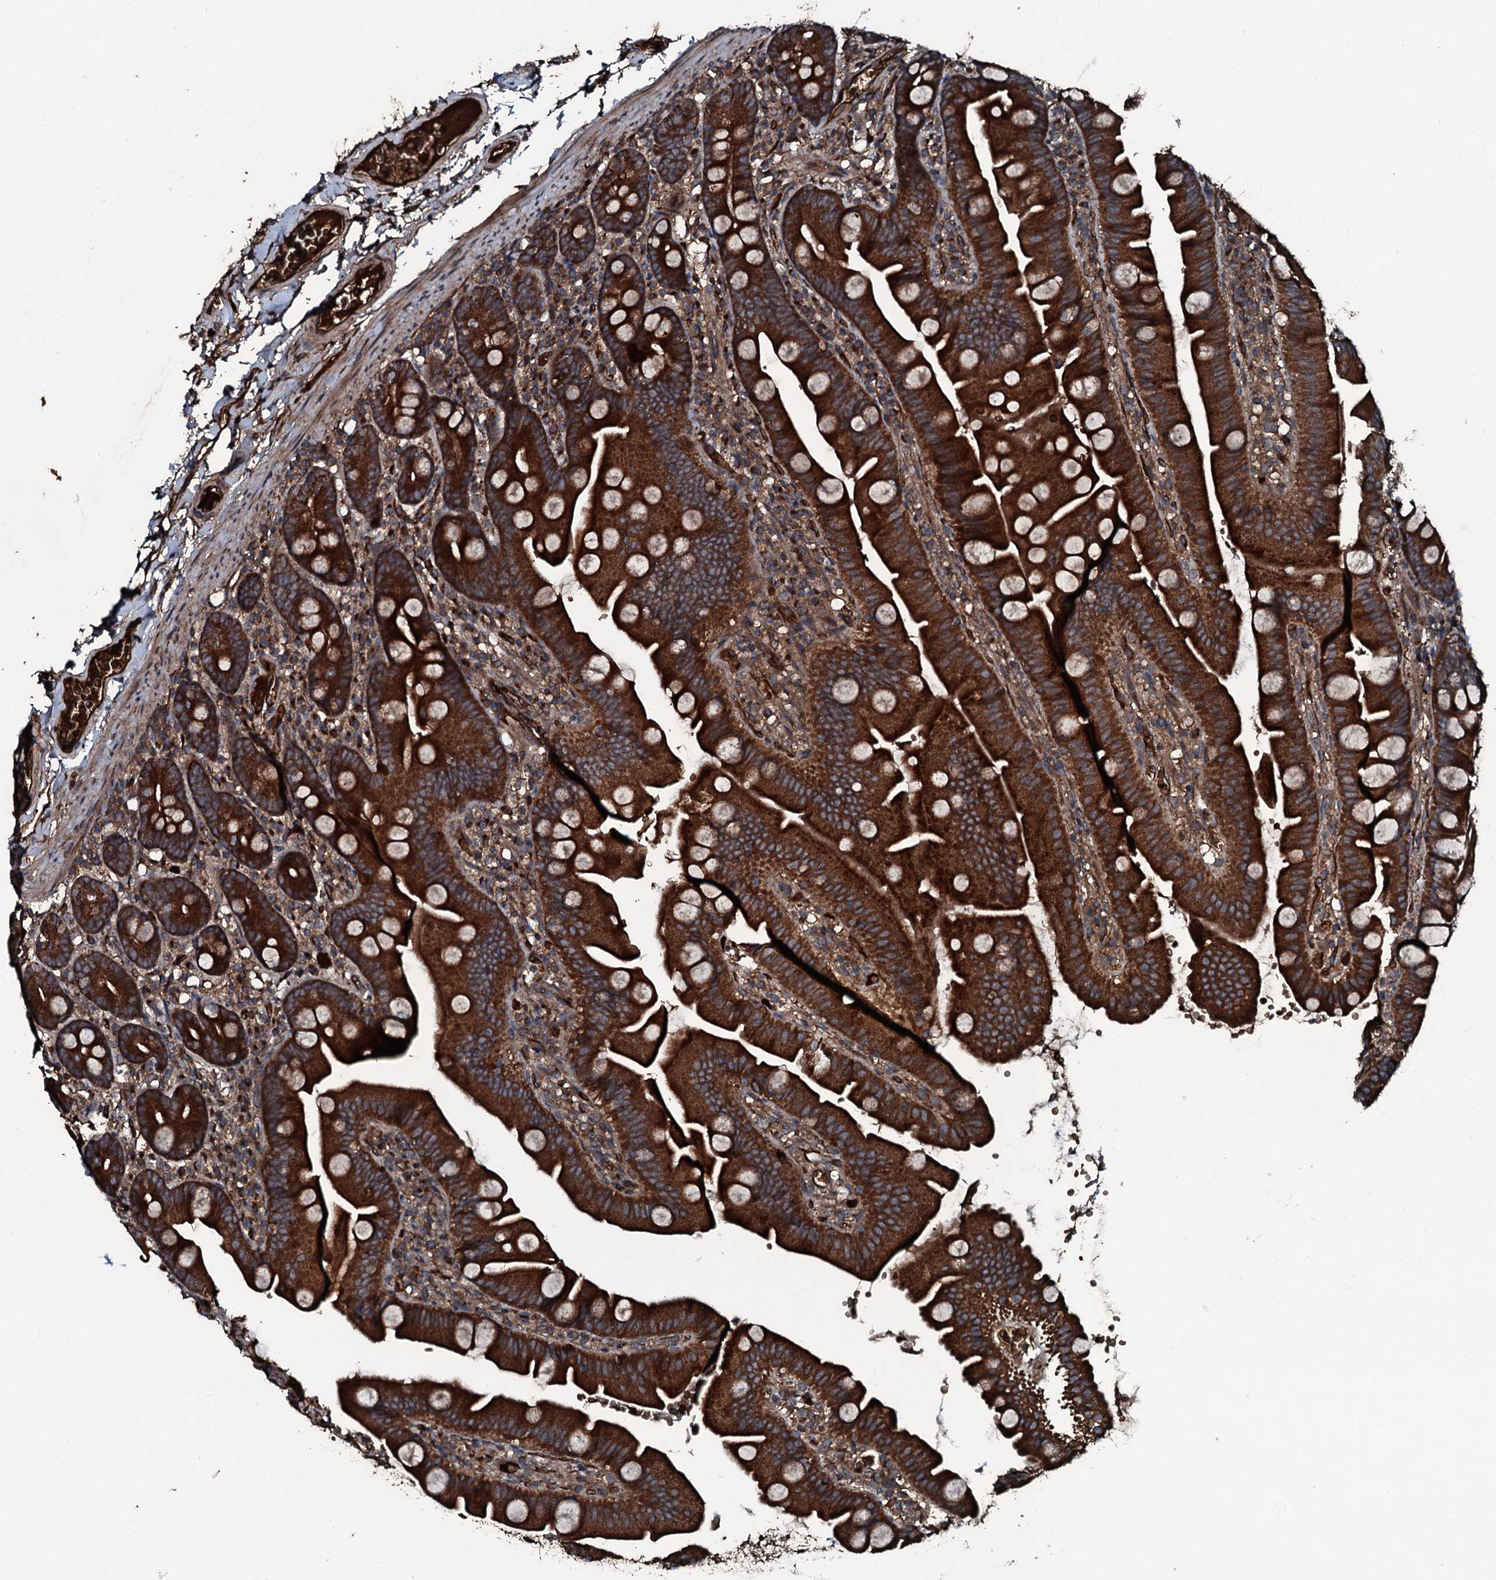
{"staining": {"intensity": "strong", "quantity": ">75%", "location": "cytoplasmic/membranous"}, "tissue": "small intestine", "cell_type": "Glandular cells", "image_type": "normal", "snomed": [{"axis": "morphology", "description": "Normal tissue, NOS"}, {"axis": "topography", "description": "Small intestine"}], "caption": "About >75% of glandular cells in normal human small intestine demonstrate strong cytoplasmic/membranous protein positivity as visualized by brown immunohistochemical staining.", "gene": "TRIM7", "patient": {"sex": "female", "age": 68}}